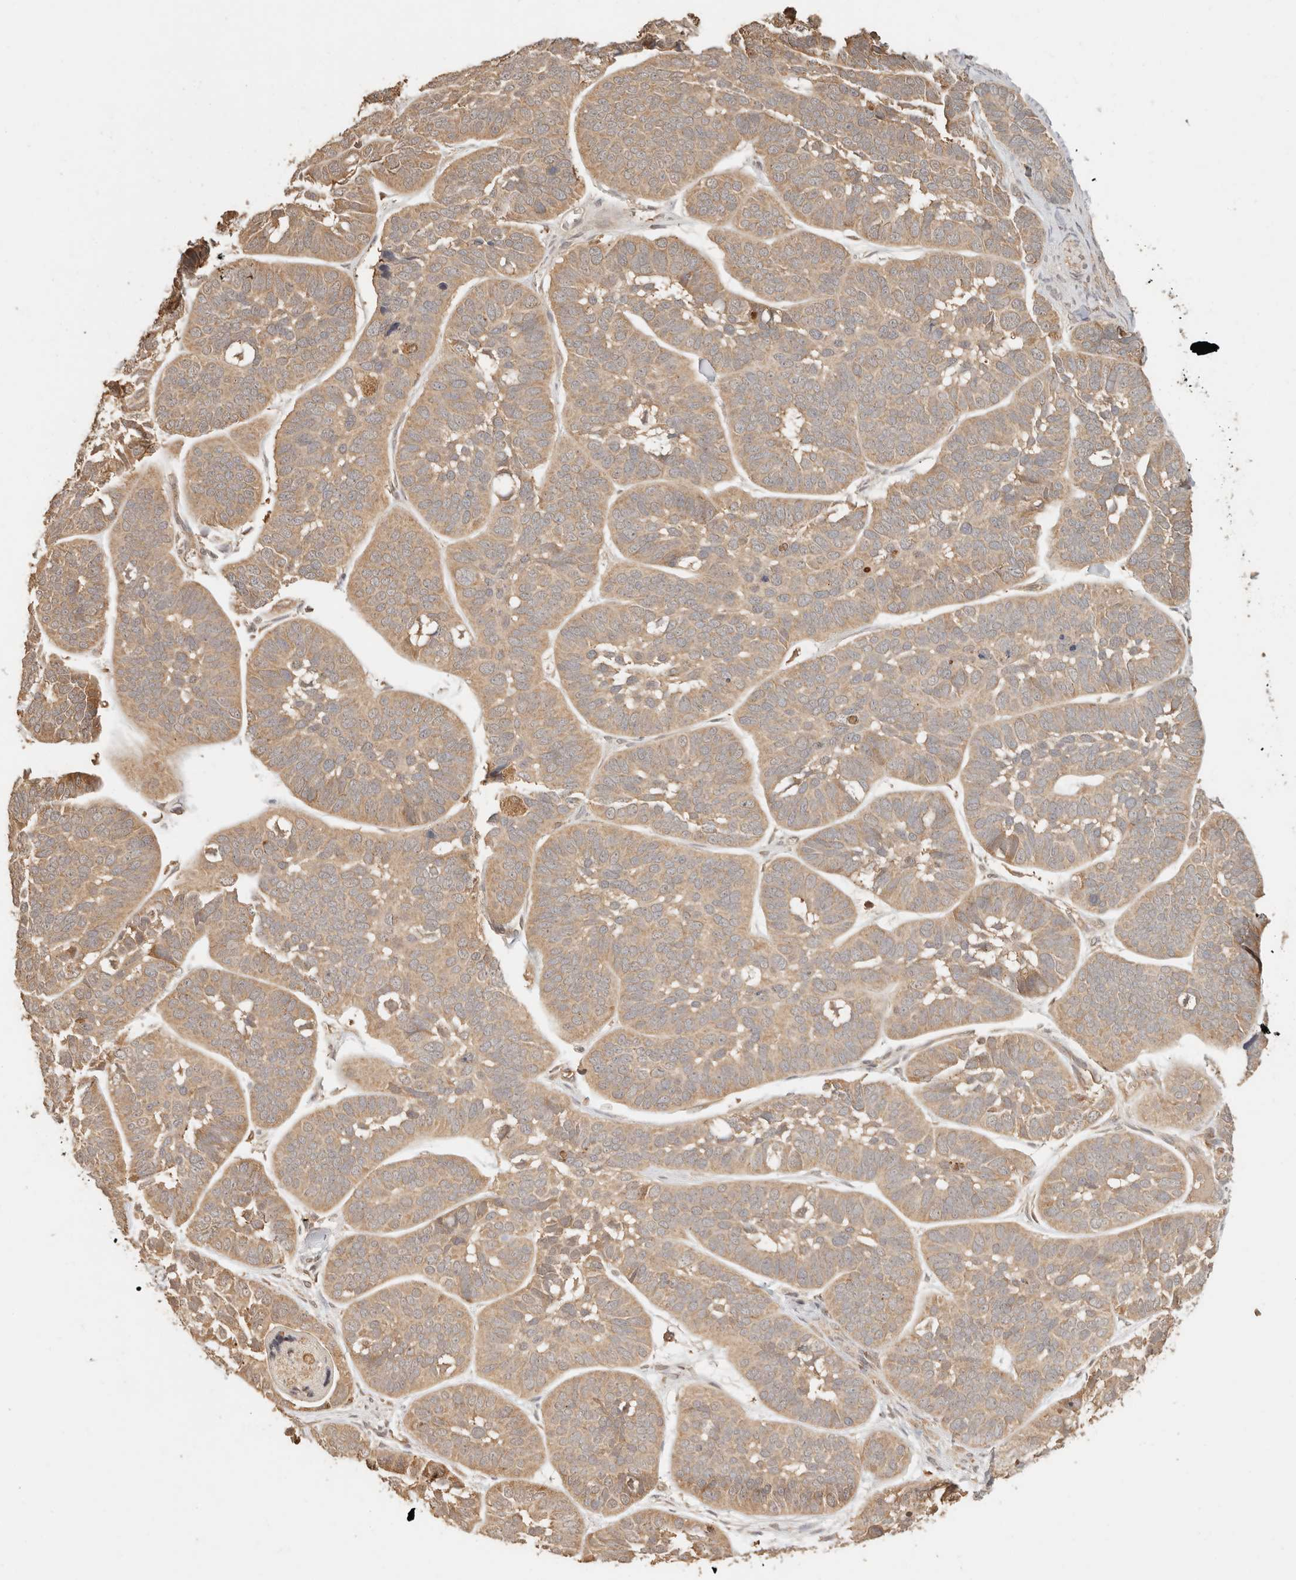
{"staining": {"intensity": "moderate", "quantity": ">75%", "location": "cytoplasmic/membranous"}, "tissue": "skin cancer", "cell_type": "Tumor cells", "image_type": "cancer", "snomed": [{"axis": "morphology", "description": "Basal cell carcinoma"}, {"axis": "topography", "description": "Skin"}], "caption": "The immunohistochemical stain shows moderate cytoplasmic/membranous staining in tumor cells of skin cancer tissue.", "gene": "INTS11", "patient": {"sex": "male", "age": 62}}